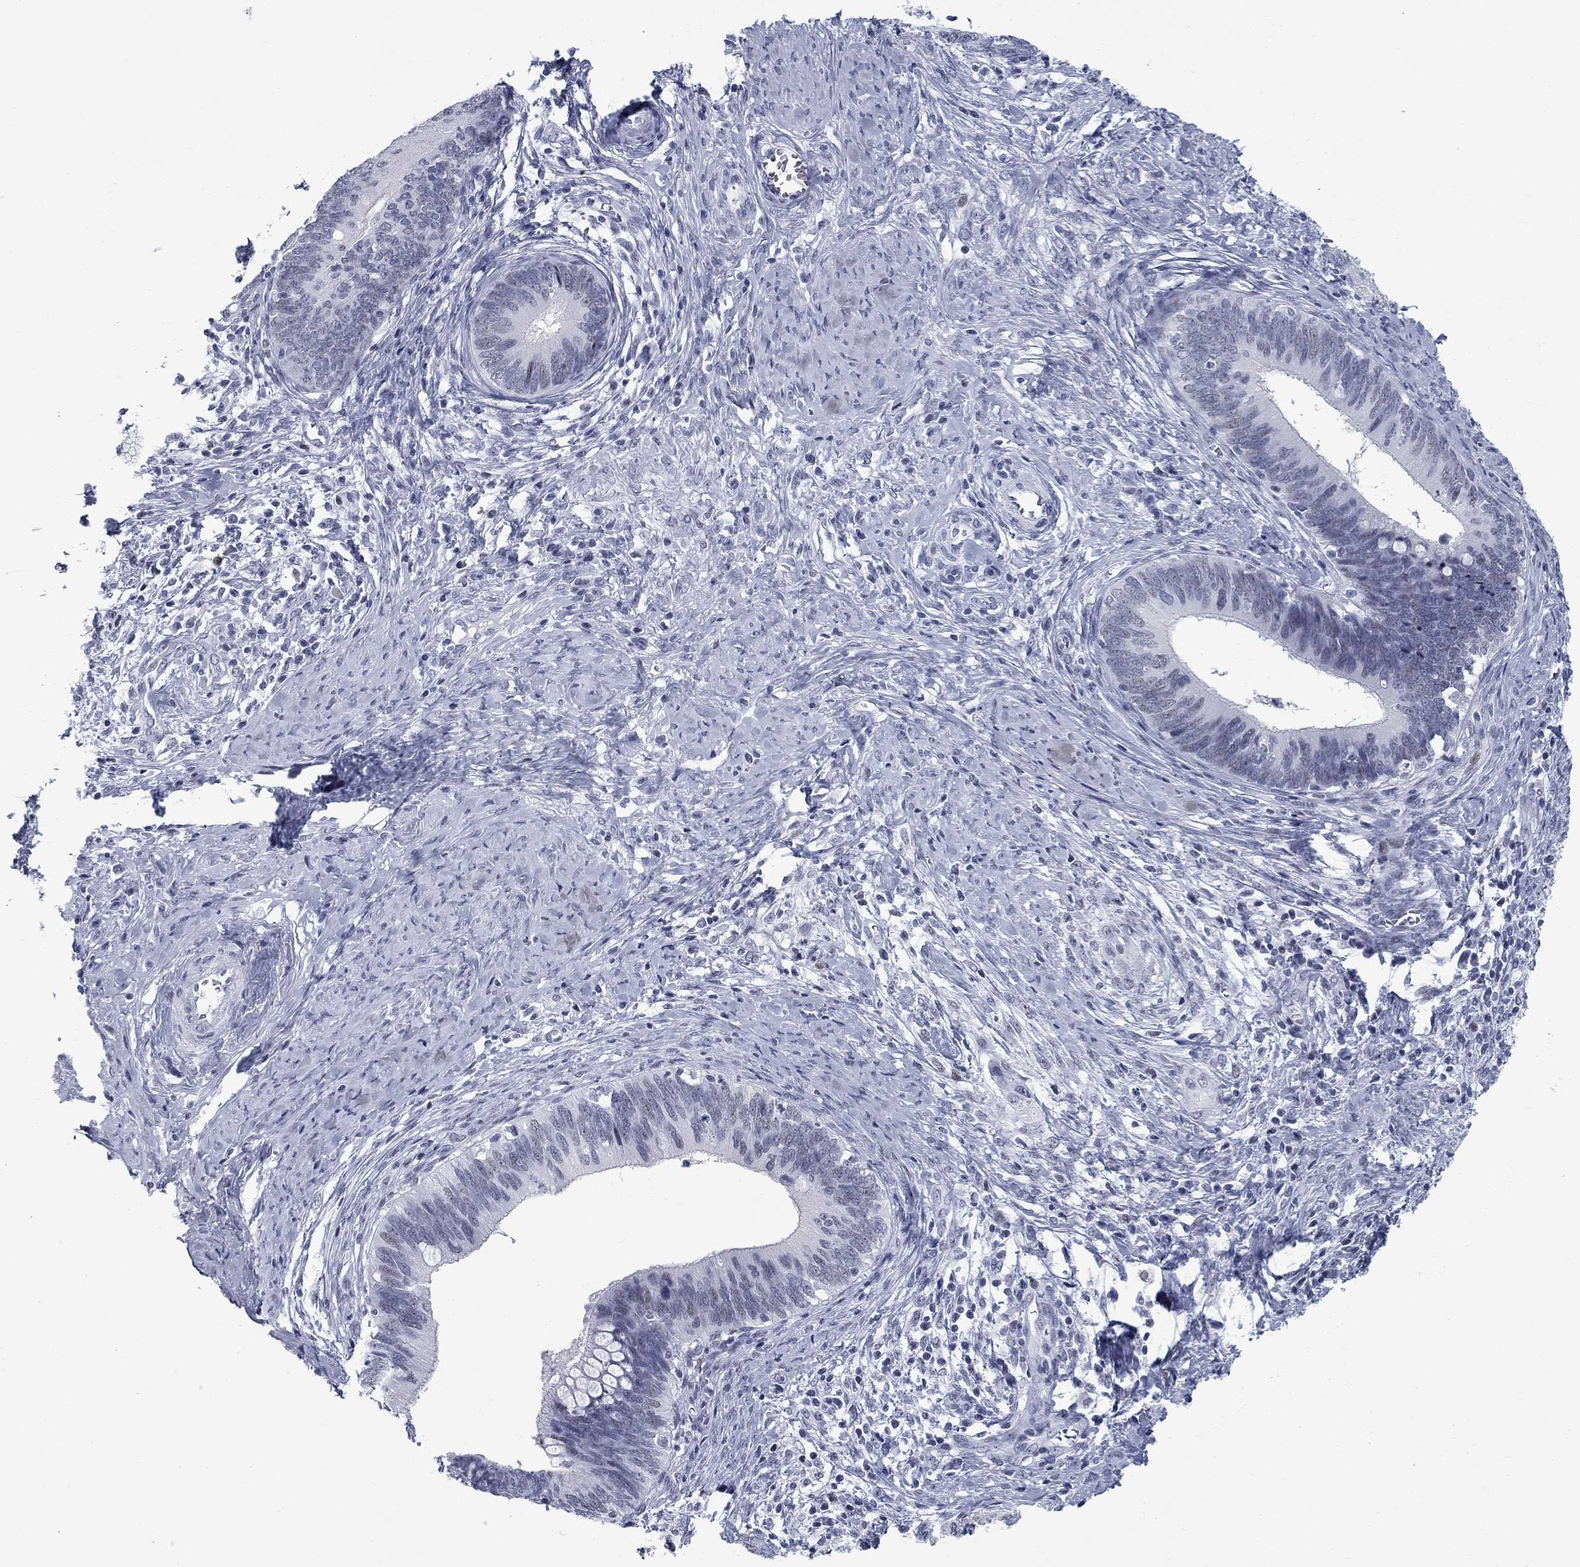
{"staining": {"intensity": "negative", "quantity": "none", "location": "none"}, "tissue": "cervical cancer", "cell_type": "Tumor cells", "image_type": "cancer", "snomed": [{"axis": "morphology", "description": "Adenocarcinoma, NOS"}, {"axis": "topography", "description": "Cervix"}], "caption": "Adenocarcinoma (cervical) stained for a protein using IHC demonstrates no staining tumor cells.", "gene": "ASF1B", "patient": {"sex": "female", "age": 42}}